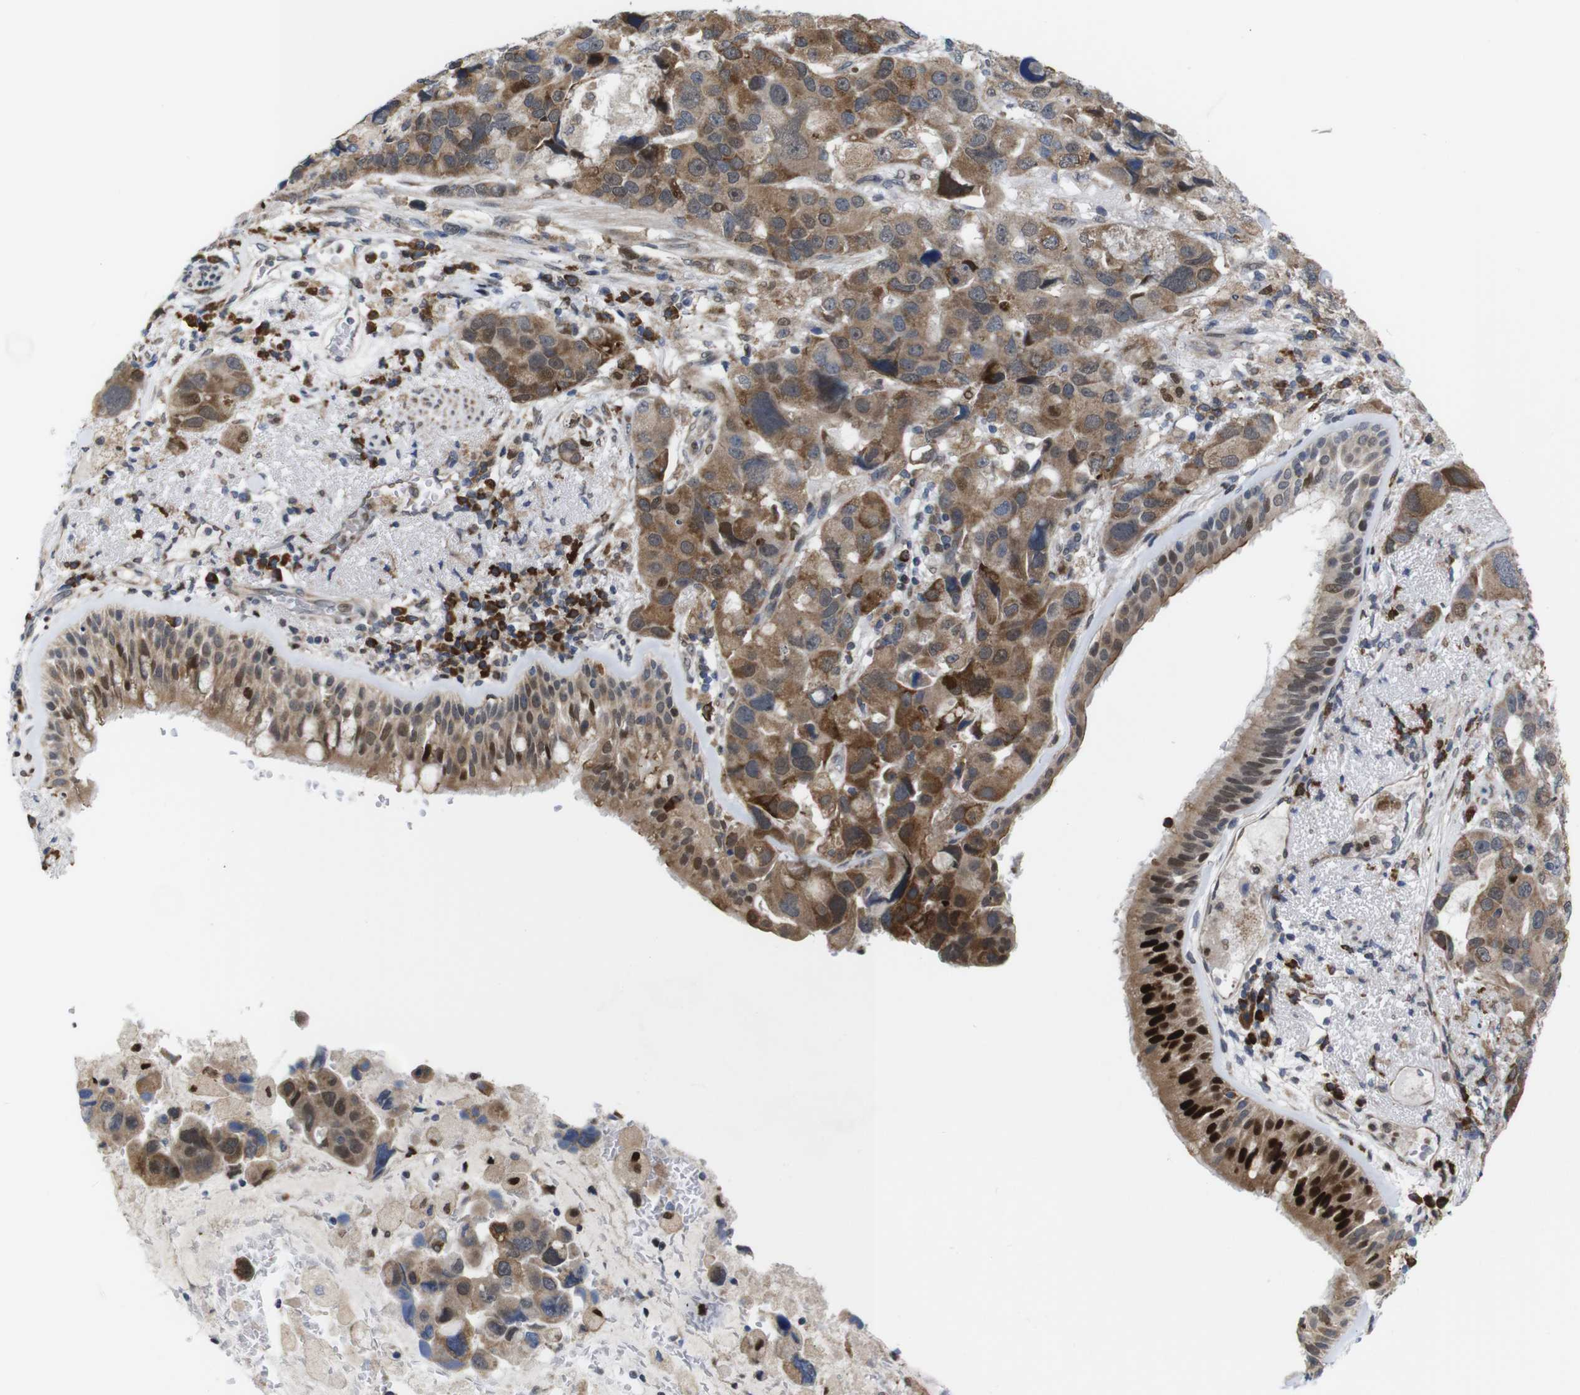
{"staining": {"intensity": "moderate", "quantity": ">75%", "location": "cytoplasmic/membranous,nuclear"}, "tissue": "bronchus", "cell_type": "Respiratory epithelial cells", "image_type": "normal", "snomed": [{"axis": "morphology", "description": "Normal tissue, NOS"}, {"axis": "morphology", "description": "Adenocarcinoma, NOS"}, {"axis": "morphology", "description": "Adenocarcinoma, metastatic, NOS"}, {"axis": "topography", "description": "Lymph node"}, {"axis": "topography", "description": "Bronchus"}, {"axis": "topography", "description": "Lung"}], "caption": "The photomicrograph shows staining of unremarkable bronchus, revealing moderate cytoplasmic/membranous,nuclear protein expression (brown color) within respiratory epithelial cells. The staining was performed using DAB, with brown indicating positive protein expression. Nuclei are stained blue with hematoxylin.", "gene": "PTPN1", "patient": {"sex": "female", "age": 54}}